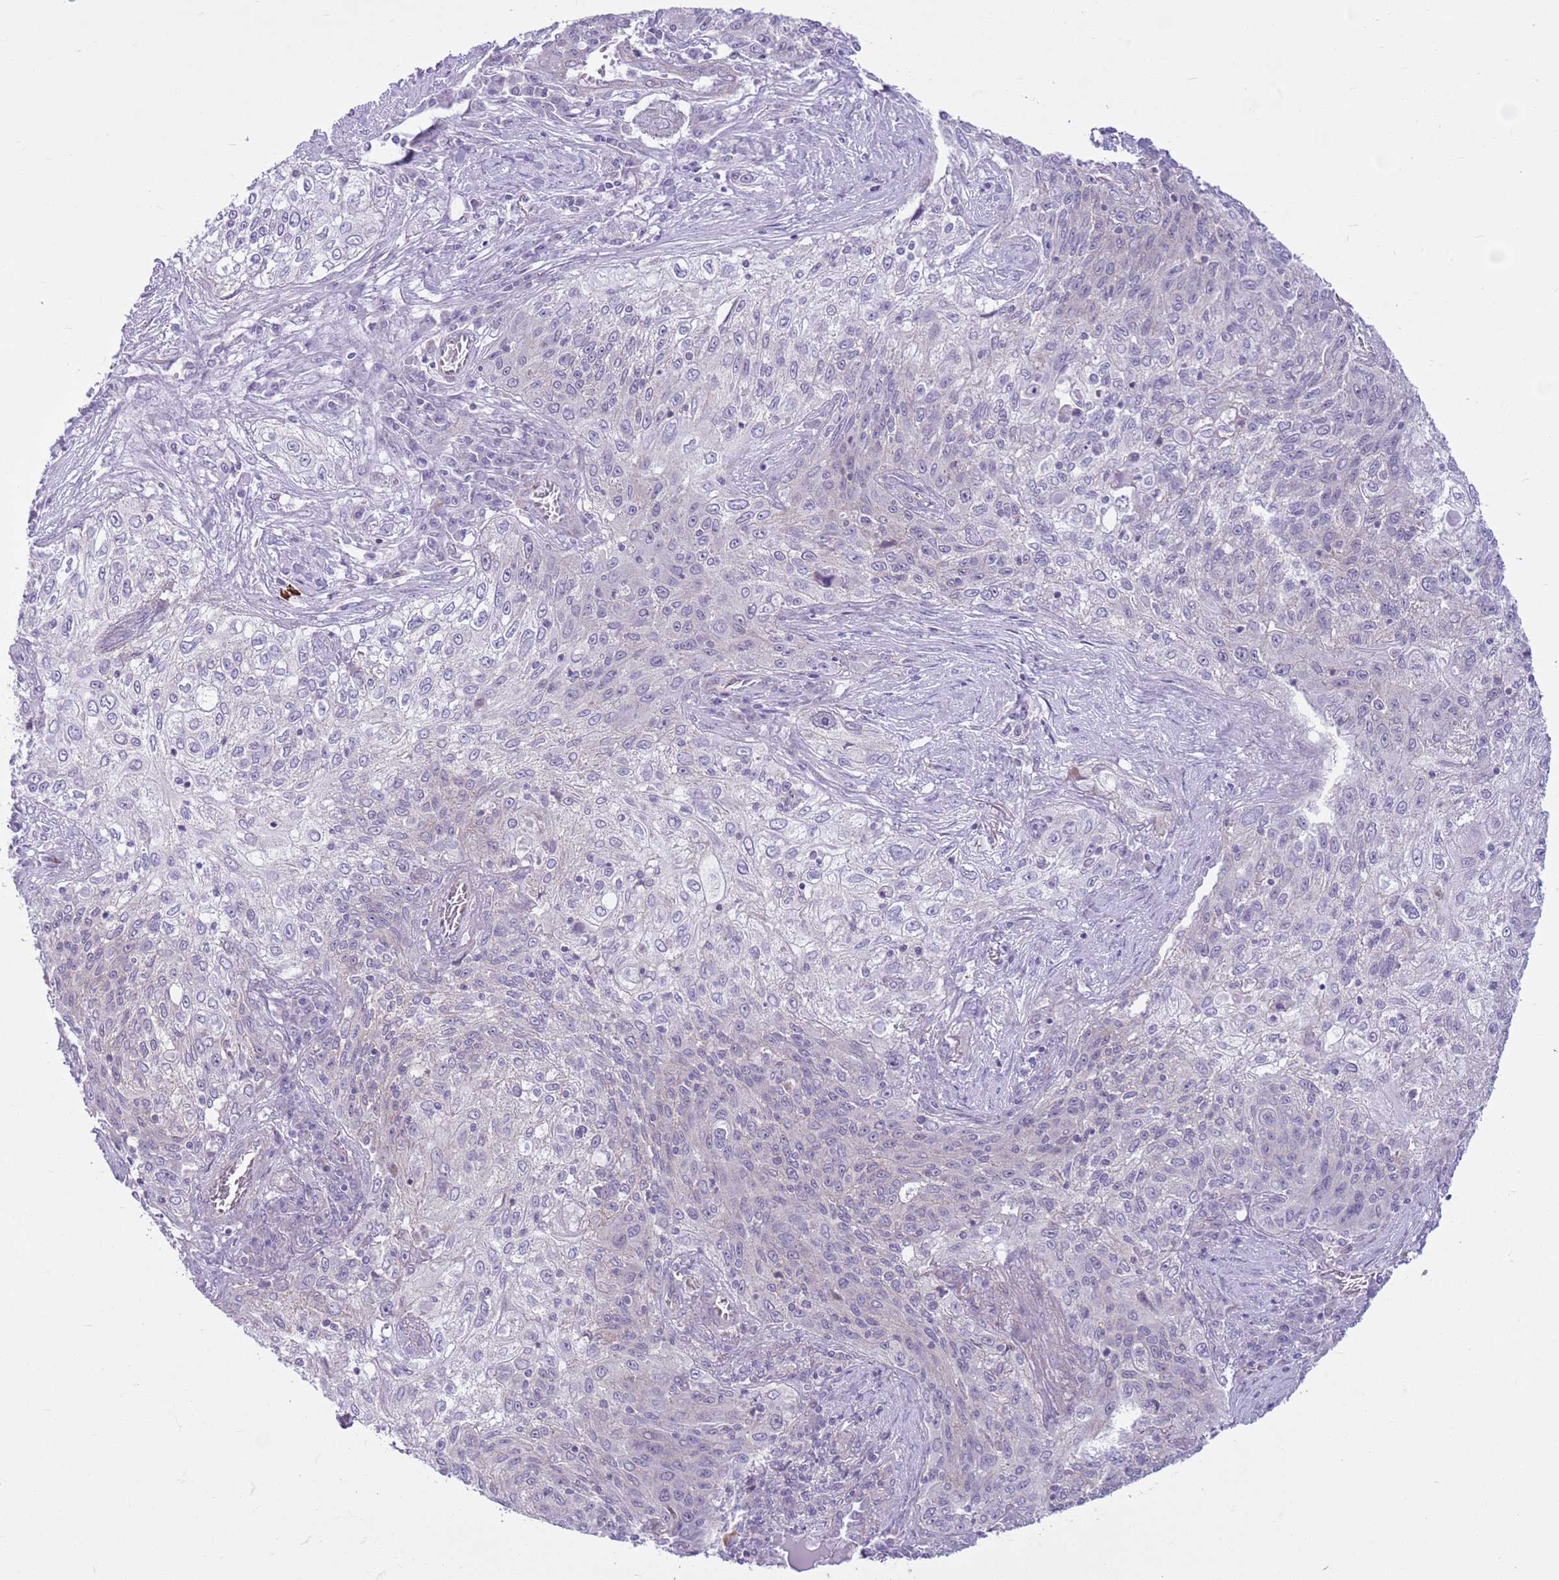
{"staining": {"intensity": "negative", "quantity": "none", "location": "none"}, "tissue": "lung cancer", "cell_type": "Tumor cells", "image_type": "cancer", "snomed": [{"axis": "morphology", "description": "Squamous cell carcinoma, NOS"}, {"axis": "topography", "description": "Lung"}], "caption": "A histopathology image of human lung cancer is negative for staining in tumor cells.", "gene": "PARP8", "patient": {"sex": "female", "age": 69}}